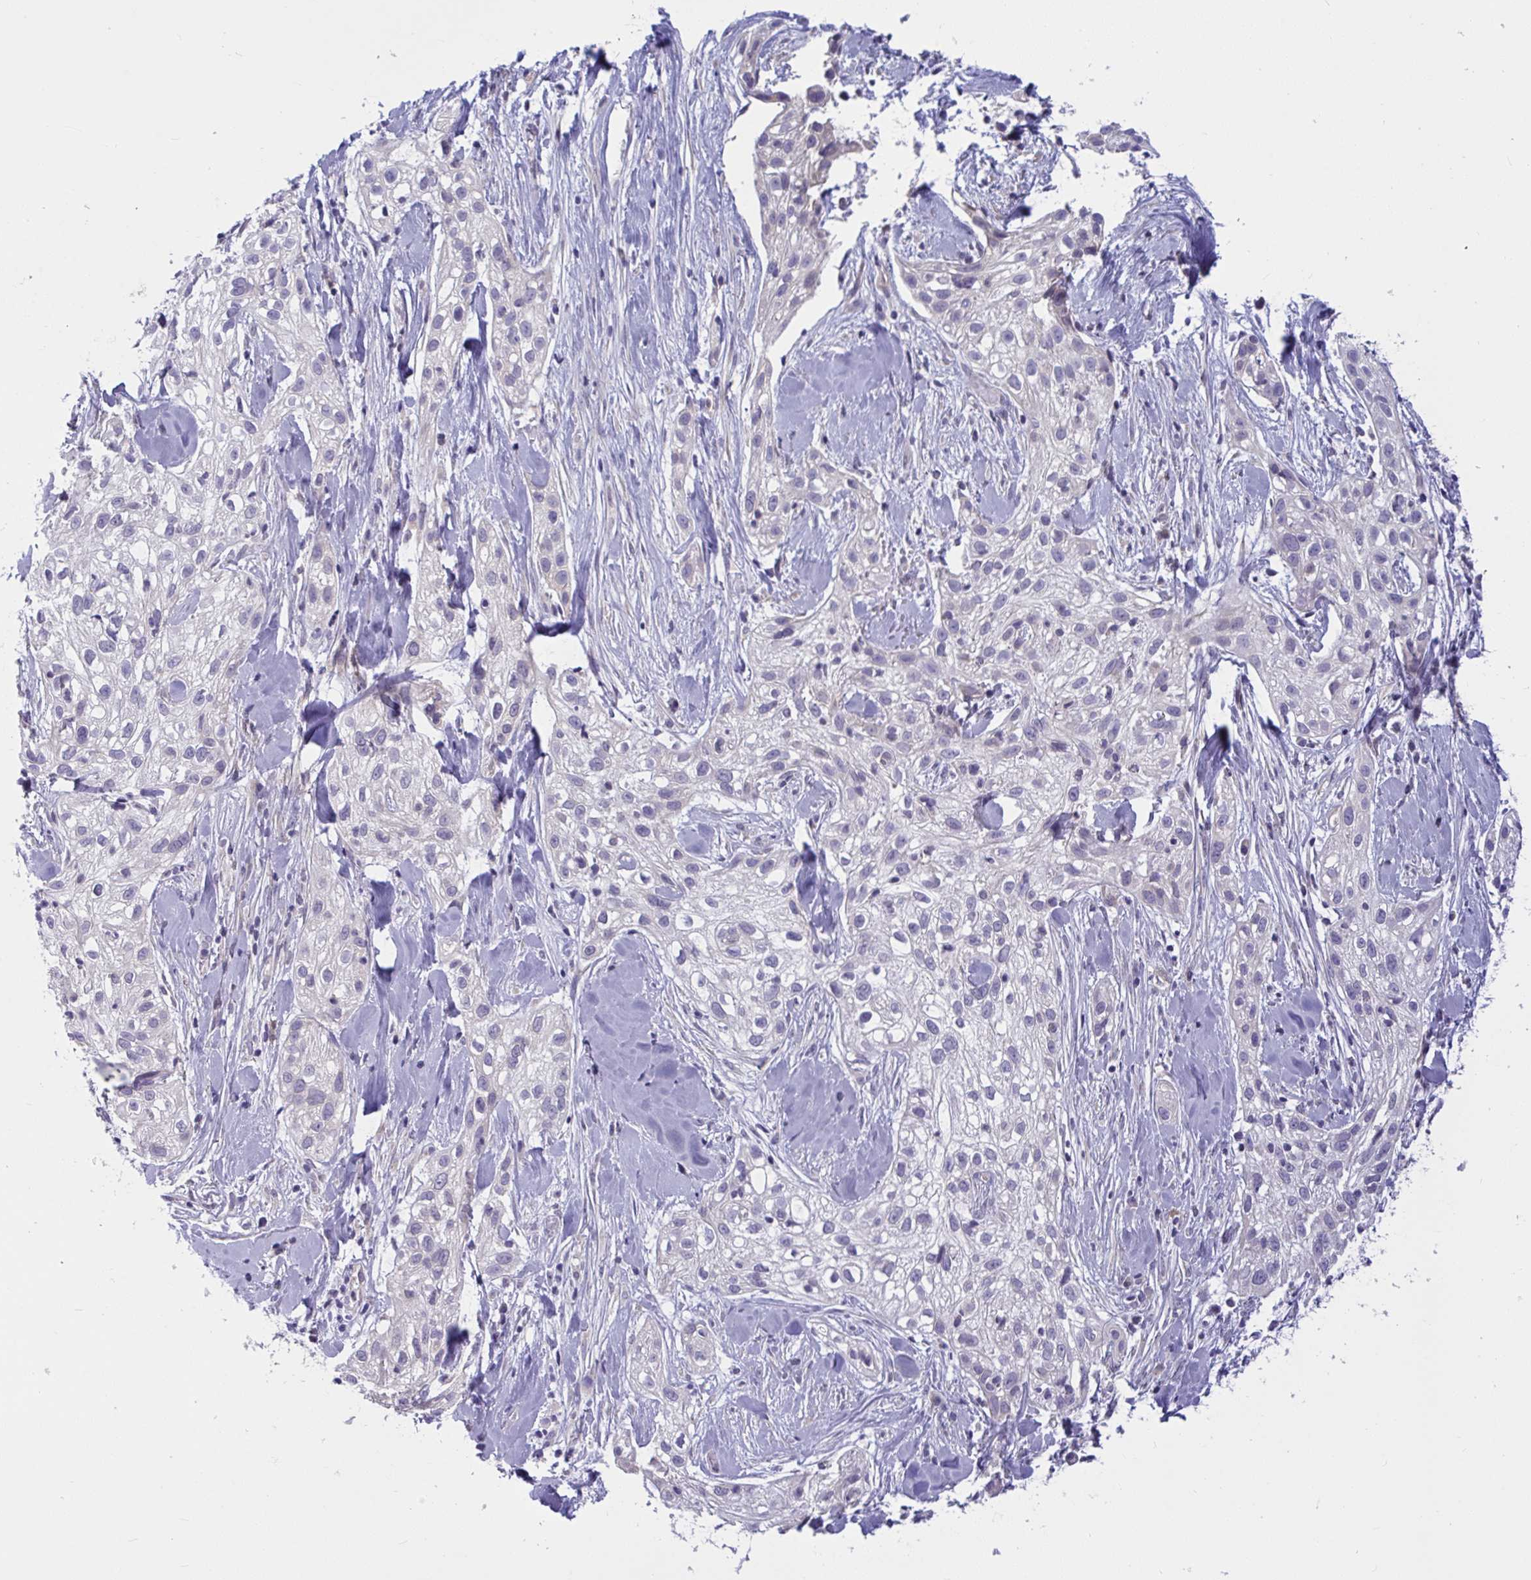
{"staining": {"intensity": "negative", "quantity": "none", "location": "none"}, "tissue": "skin cancer", "cell_type": "Tumor cells", "image_type": "cancer", "snomed": [{"axis": "morphology", "description": "Squamous cell carcinoma, NOS"}, {"axis": "topography", "description": "Skin"}], "caption": "There is no significant positivity in tumor cells of skin cancer.", "gene": "CAMLG", "patient": {"sex": "male", "age": 82}}